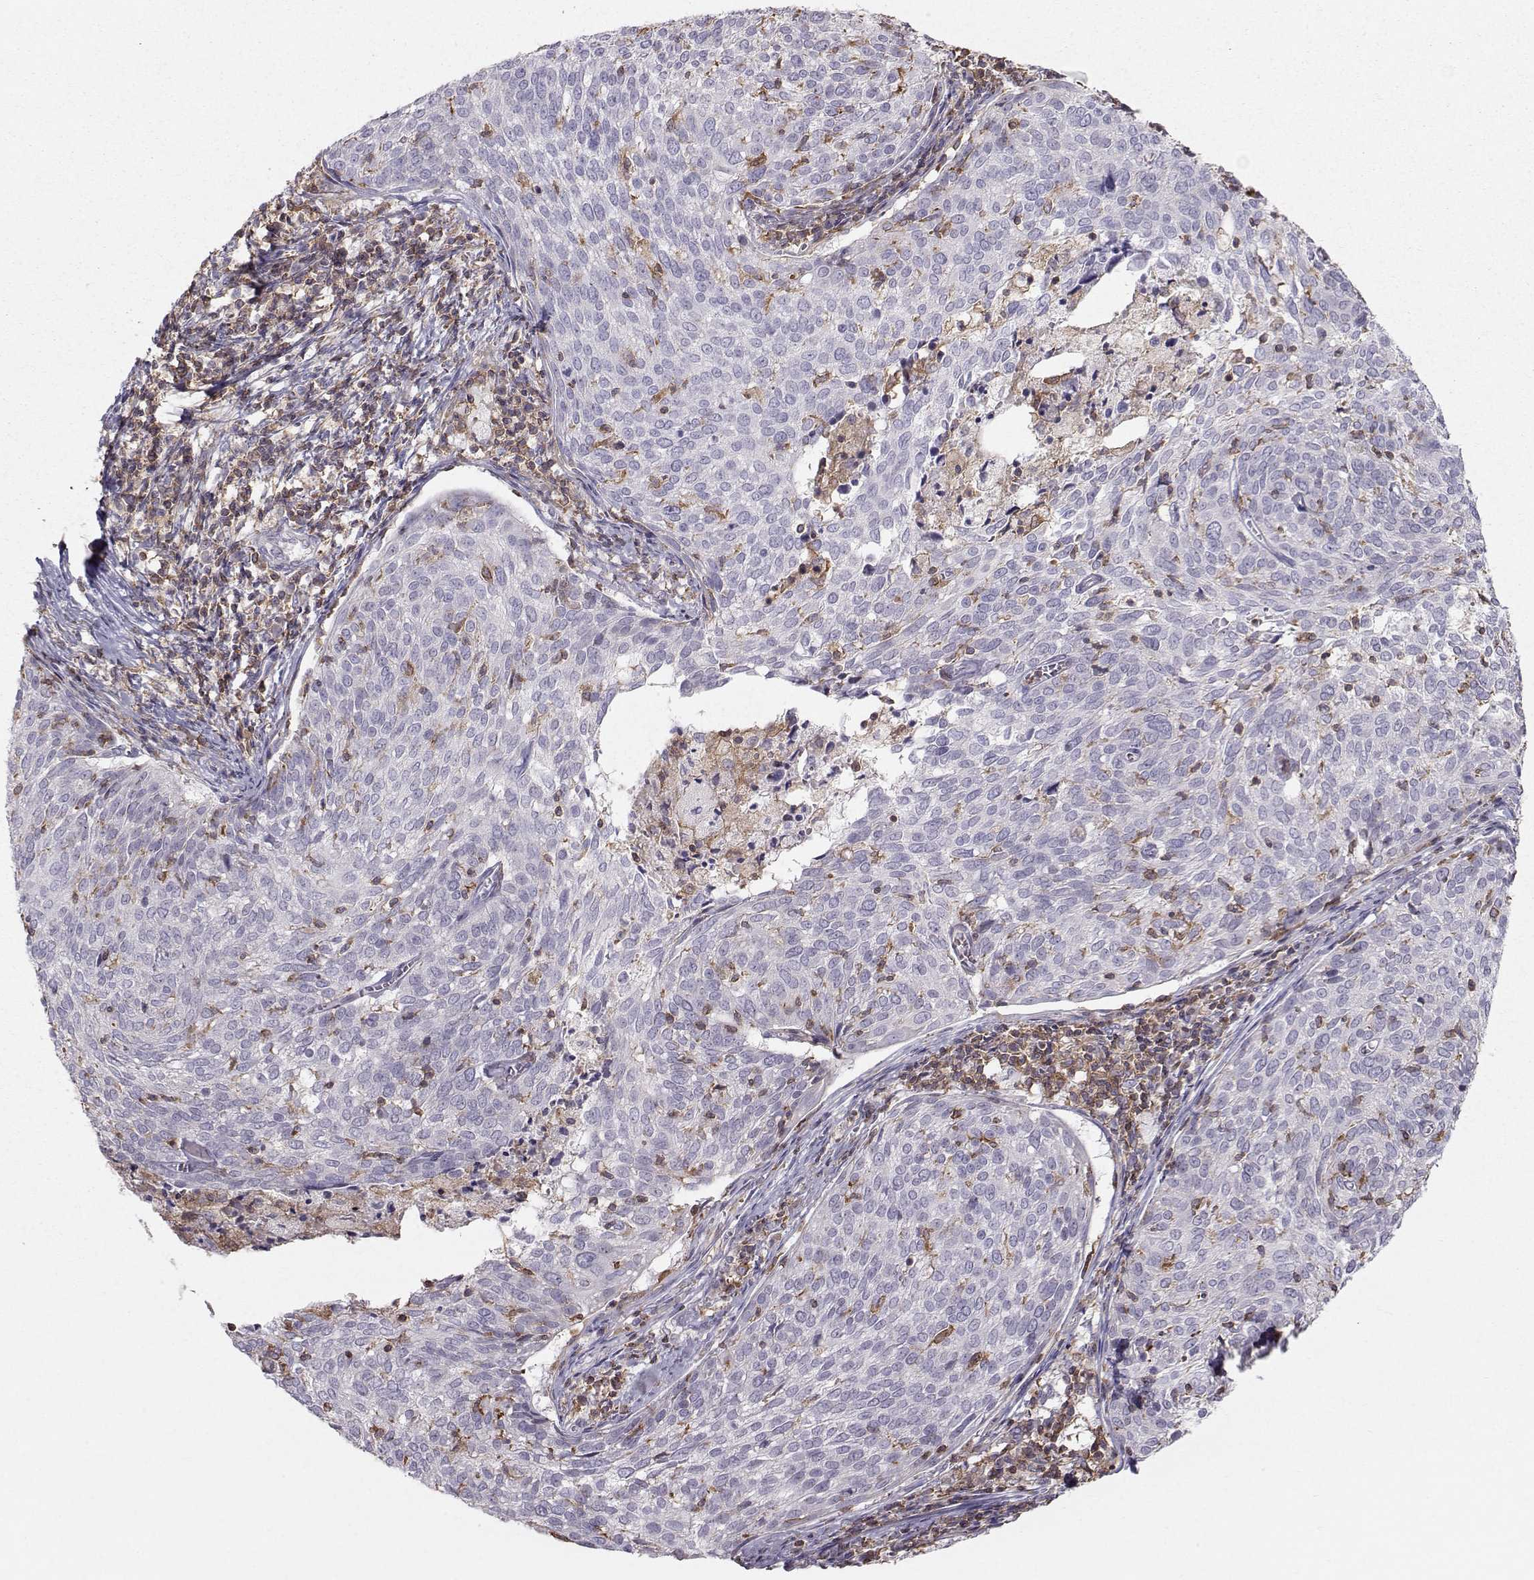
{"staining": {"intensity": "negative", "quantity": "none", "location": "none"}, "tissue": "cervical cancer", "cell_type": "Tumor cells", "image_type": "cancer", "snomed": [{"axis": "morphology", "description": "Squamous cell carcinoma, NOS"}, {"axis": "topography", "description": "Cervix"}], "caption": "DAB (3,3'-diaminobenzidine) immunohistochemical staining of human squamous cell carcinoma (cervical) shows no significant expression in tumor cells. (DAB (3,3'-diaminobenzidine) IHC with hematoxylin counter stain).", "gene": "ZBTB32", "patient": {"sex": "female", "age": 39}}